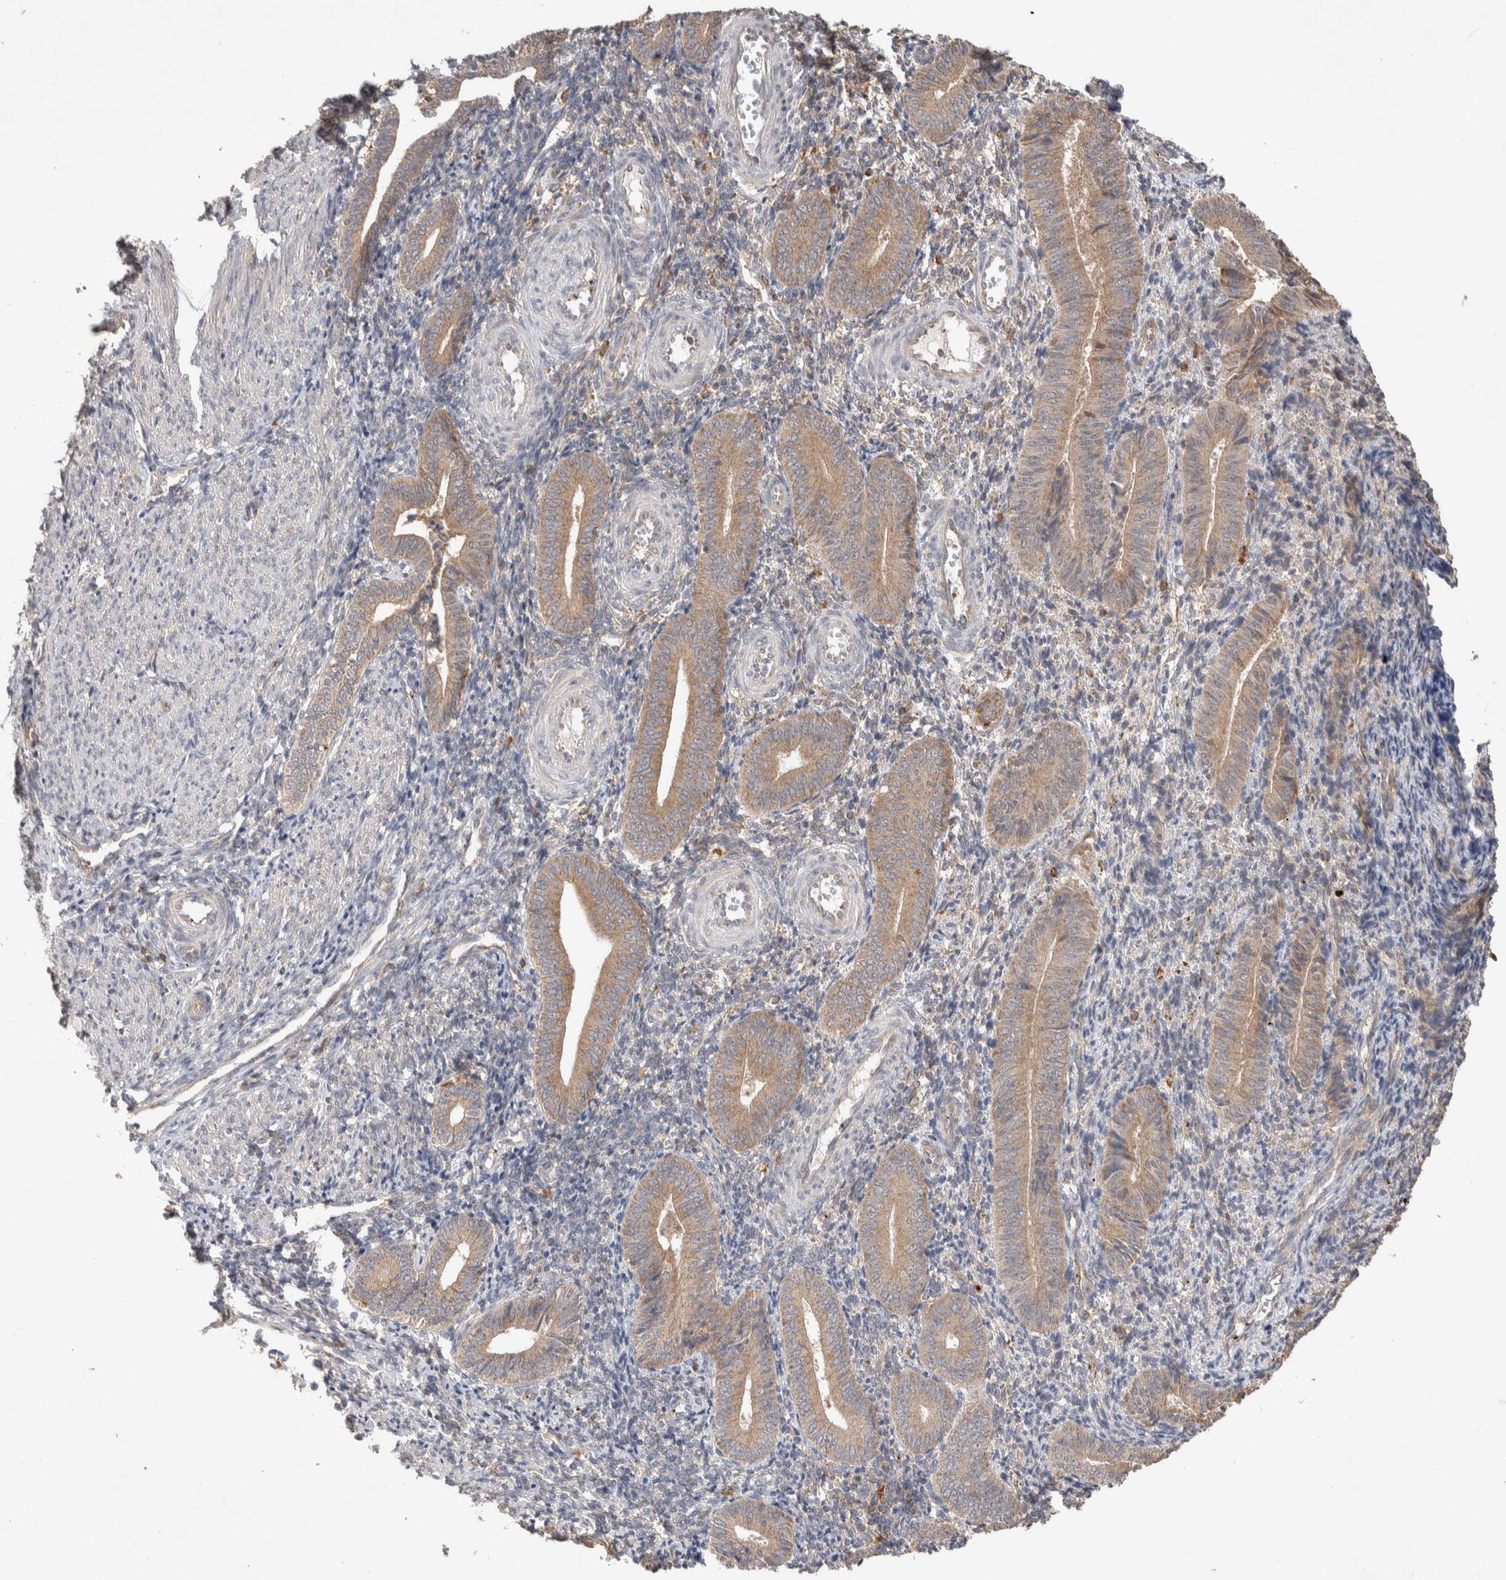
{"staining": {"intensity": "weak", "quantity": "<25%", "location": "cytoplasmic/membranous"}, "tissue": "endometrium", "cell_type": "Cells in endometrial stroma", "image_type": "normal", "snomed": [{"axis": "morphology", "description": "Normal tissue, NOS"}, {"axis": "topography", "description": "Uterus"}, {"axis": "topography", "description": "Endometrium"}], "caption": "A micrograph of human endometrium is negative for staining in cells in endometrial stroma. The staining is performed using DAB brown chromogen with nuclei counter-stained in using hematoxylin.", "gene": "DEPTOR", "patient": {"sex": "female", "age": 33}}